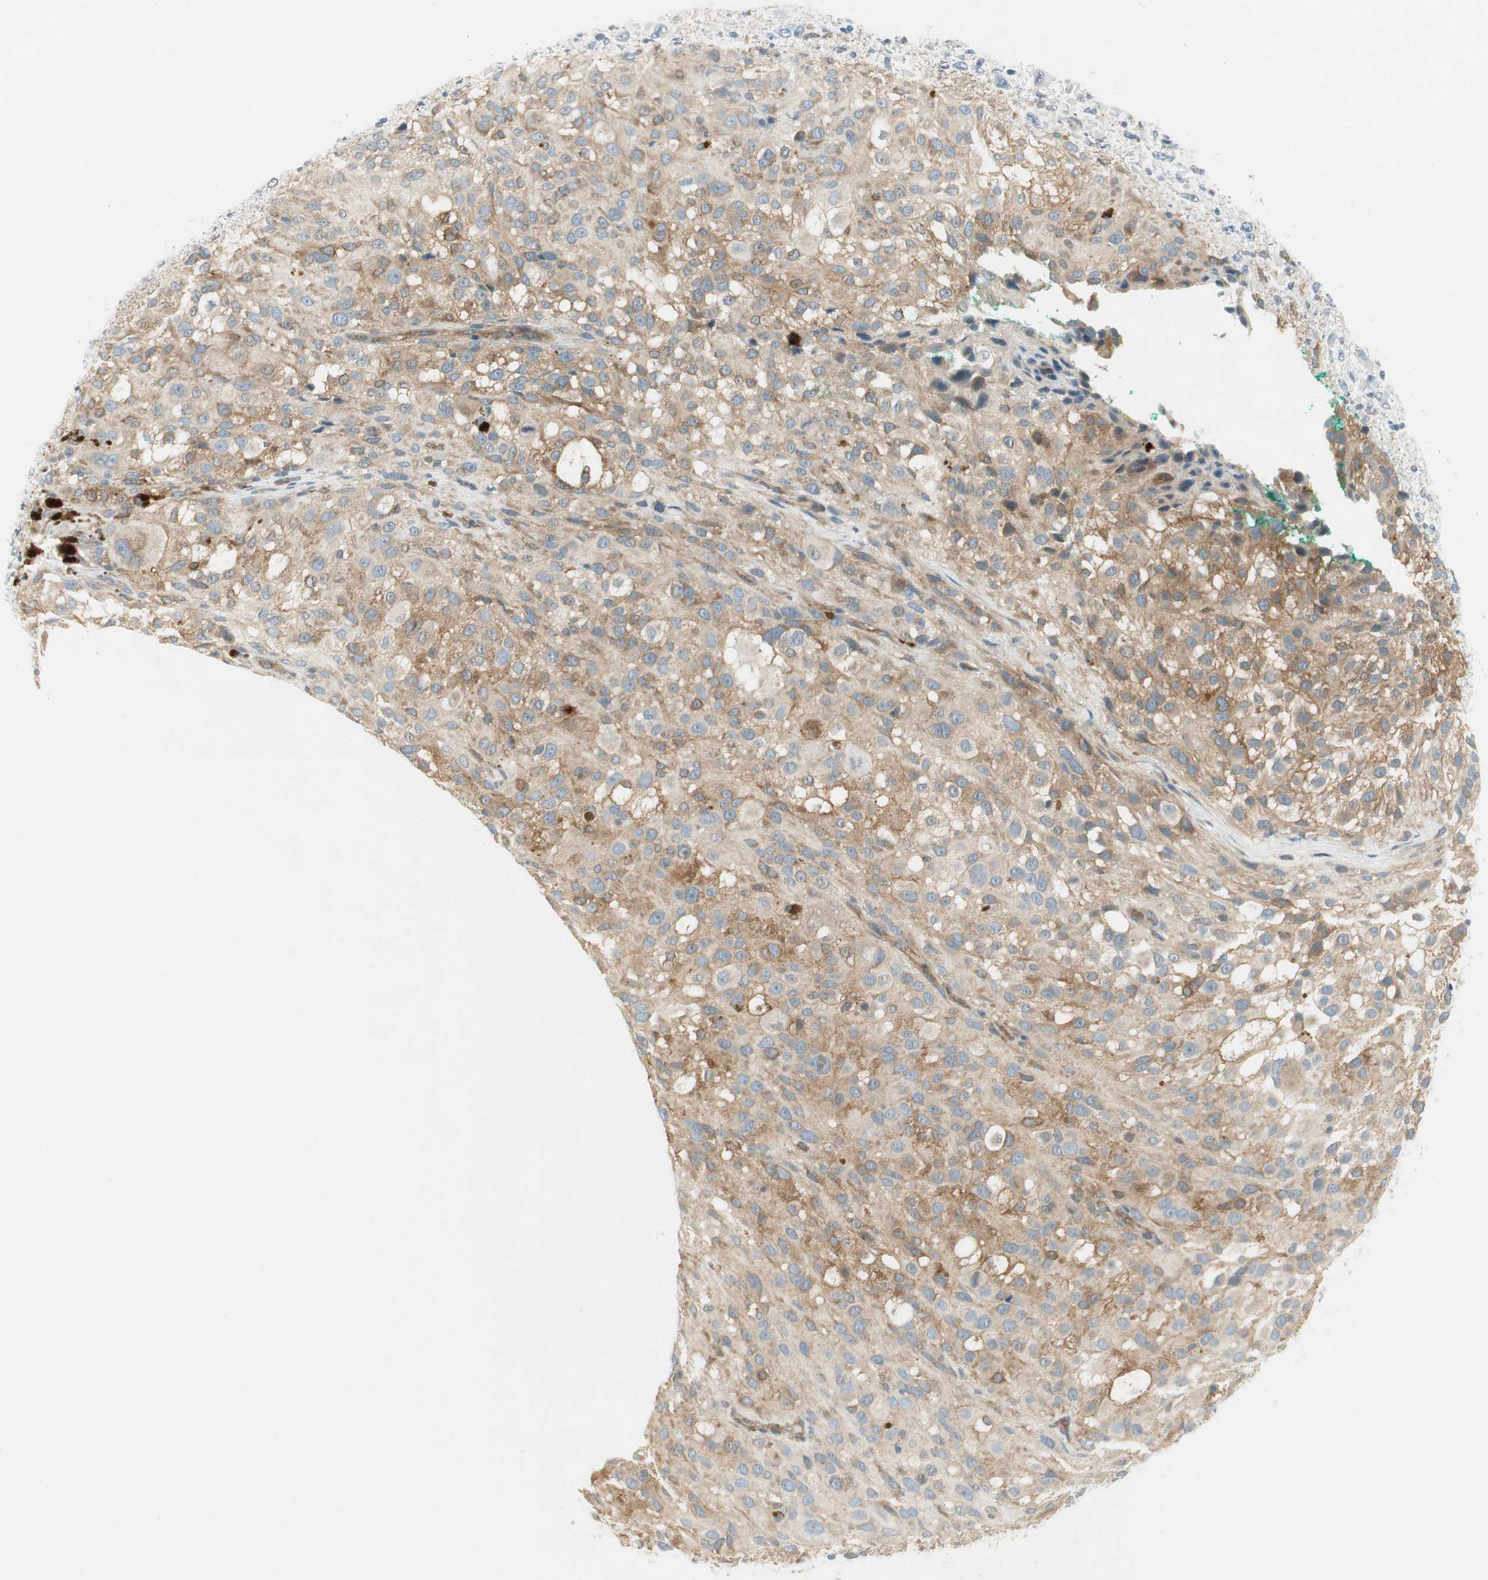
{"staining": {"intensity": "moderate", "quantity": "25%-75%", "location": "cytoplasmic/membranous"}, "tissue": "melanoma", "cell_type": "Tumor cells", "image_type": "cancer", "snomed": [{"axis": "morphology", "description": "Necrosis, NOS"}, {"axis": "morphology", "description": "Malignant melanoma, NOS"}, {"axis": "topography", "description": "Skin"}], "caption": "IHC of human malignant melanoma reveals medium levels of moderate cytoplasmic/membranous staining in approximately 25%-75% of tumor cells. (Stains: DAB (3,3'-diaminobenzidine) in brown, nuclei in blue, Microscopy: brightfield microscopy at high magnification).", "gene": "STON1-GTF2A1L", "patient": {"sex": "female", "age": 87}}